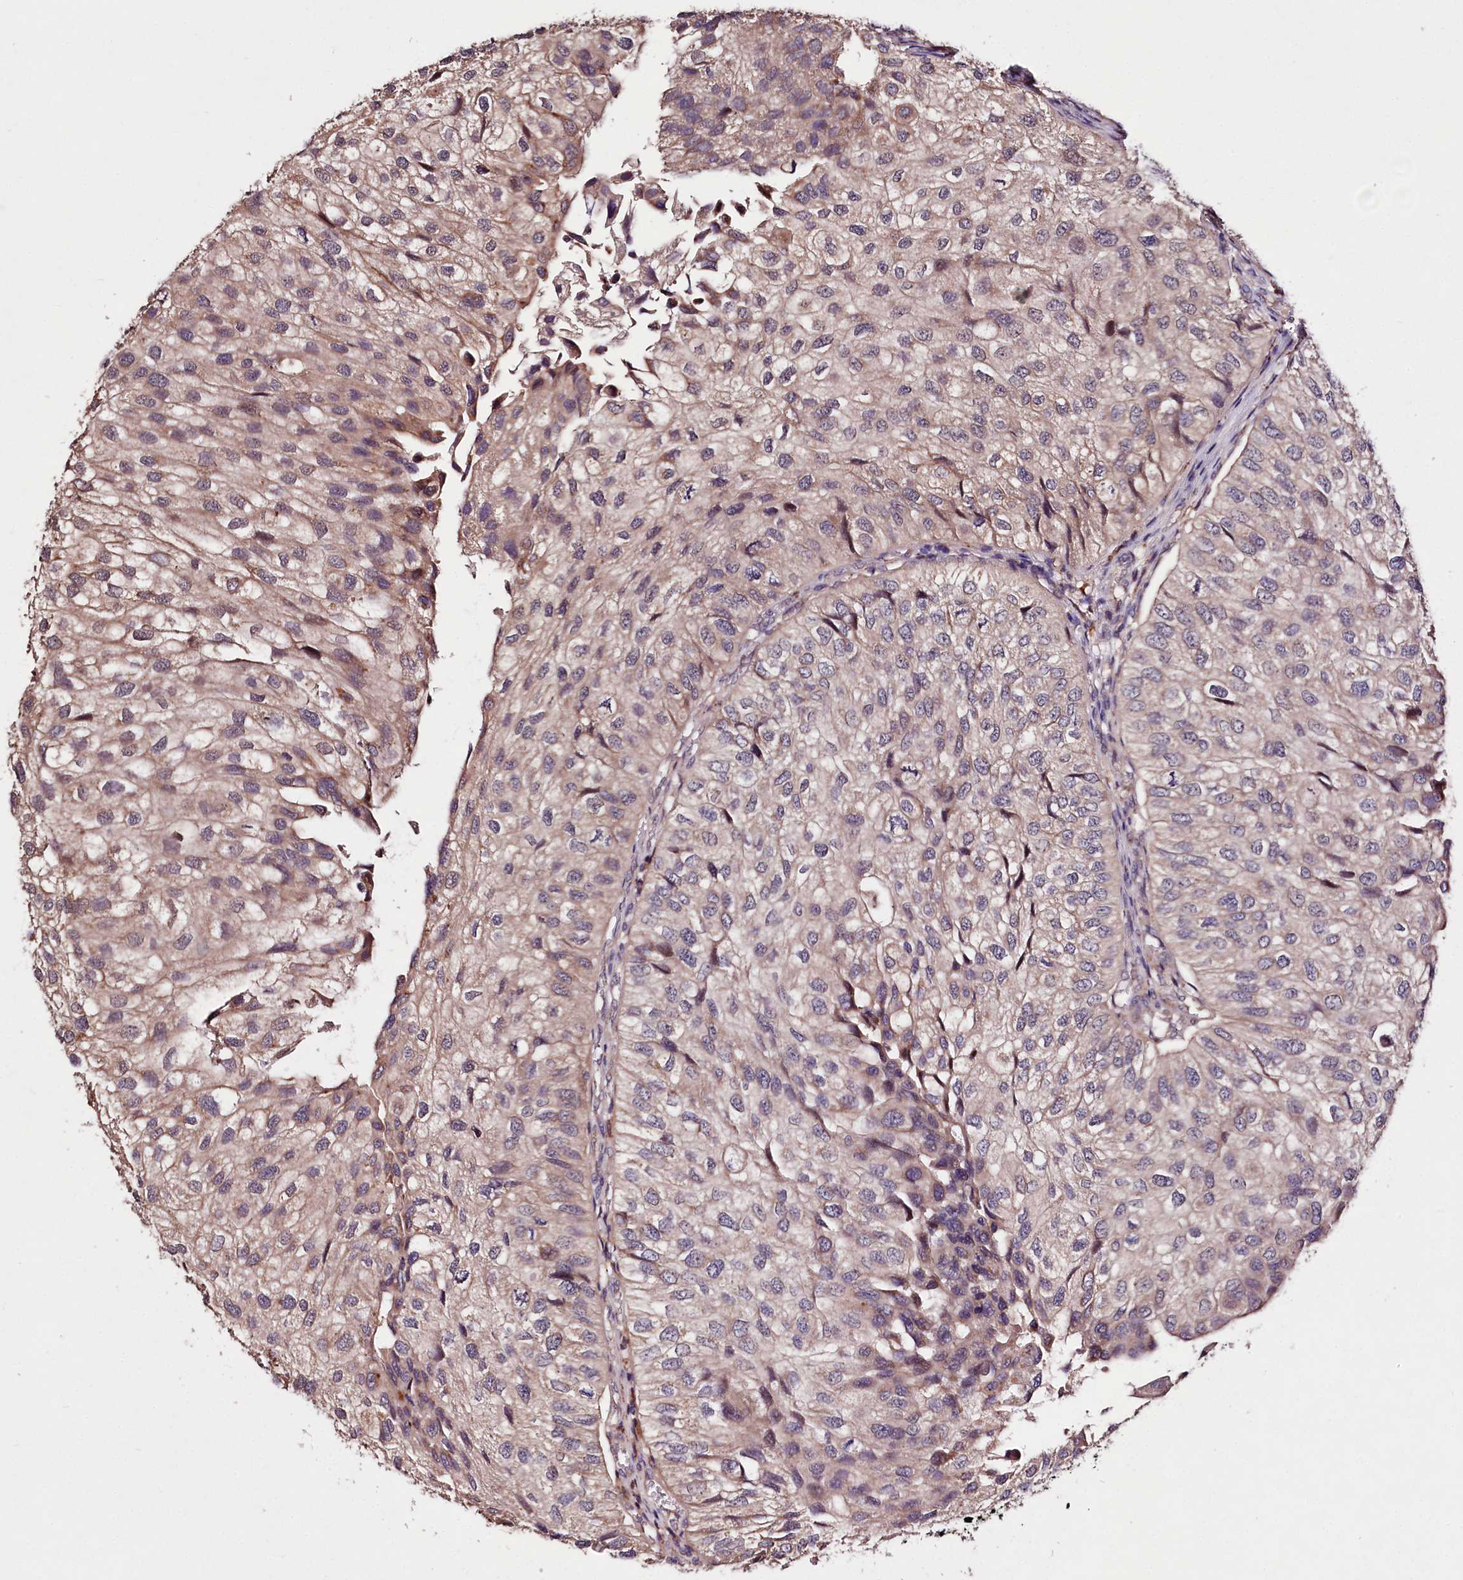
{"staining": {"intensity": "weak", "quantity": "25%-75%", "location": "cytoplasmic/membranous"}, "tissue": "urothelial cancer", "cell_type": "Tumor cells", "image_type": "cancer", "snomed": [{"axis": "morphology", "description": "Urothelial carcinoma, Low grade"}, {"axis": "topography", "description": "Urinary bladder"}], "caption": "Protein expression by immunohistochemistry (IHC) demonstrates weak cytoplasmic/membranous staining in about 25%-75% of tumor cells in urothelial cancer.", "gene": "TNPO3", "patient": {"sex": "female", "age": 89}}